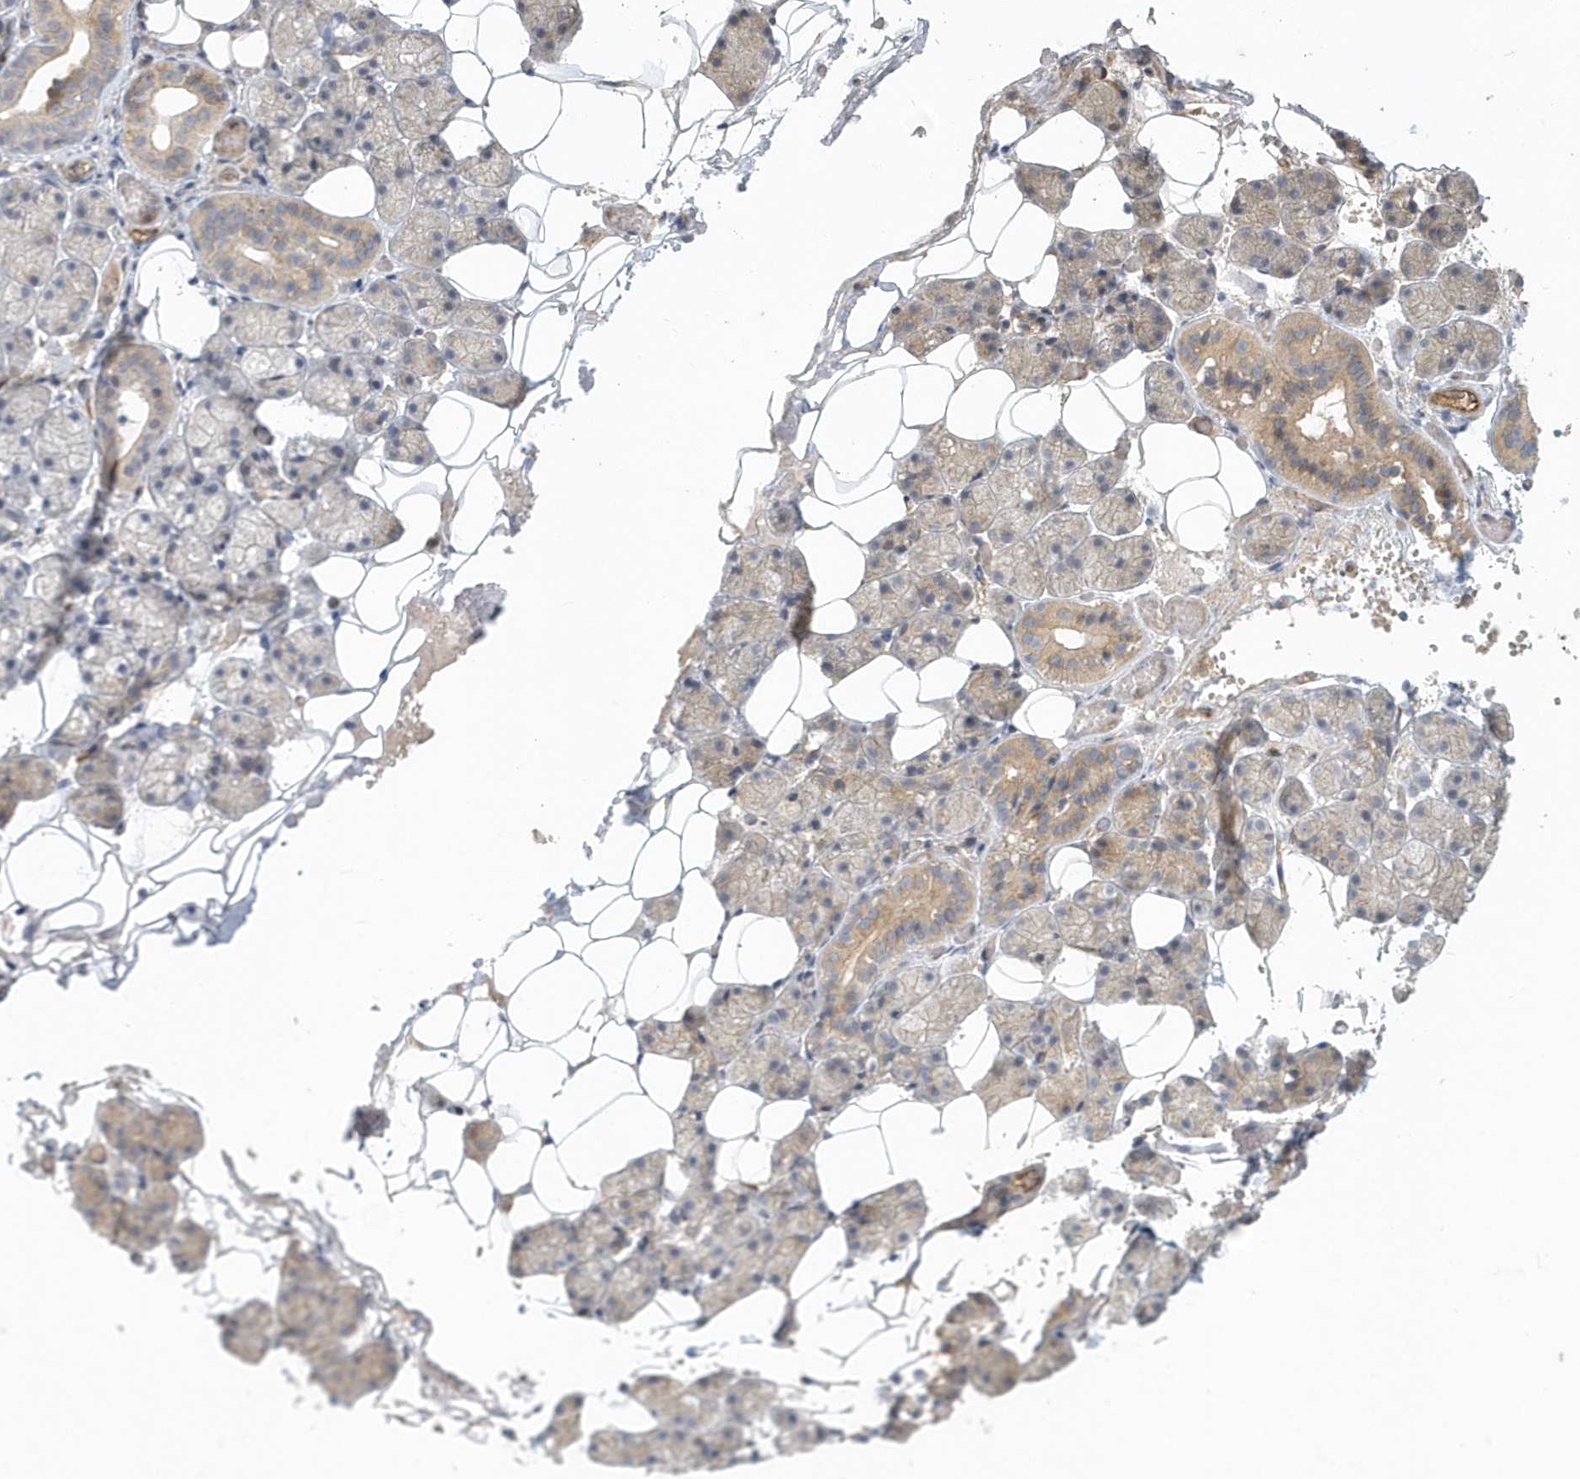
{"staining": {"intensity": "weak", "quantity": "25%-75%", "location": "cytoplasmic/membranous"}, "tissue": "salivary gland", "cell_type": "Glandular cells", "image_type": "normal", "snomed": [{"axis": "morphology", "description": "Normal tissue, NOS"}, {"axis": "topography", "description": "Salivary gland"}], "caption": "This photomicrograph exhibits benign salivary gland stained with immunohistochemistry to label a protein in brown. The cytoplasmic/membranous of glandular cells show weak positivity for the protein. Nuclei are counter-stained blue.", "gene": "NAPB", "patient": {"sex": "female", "age": 33}}